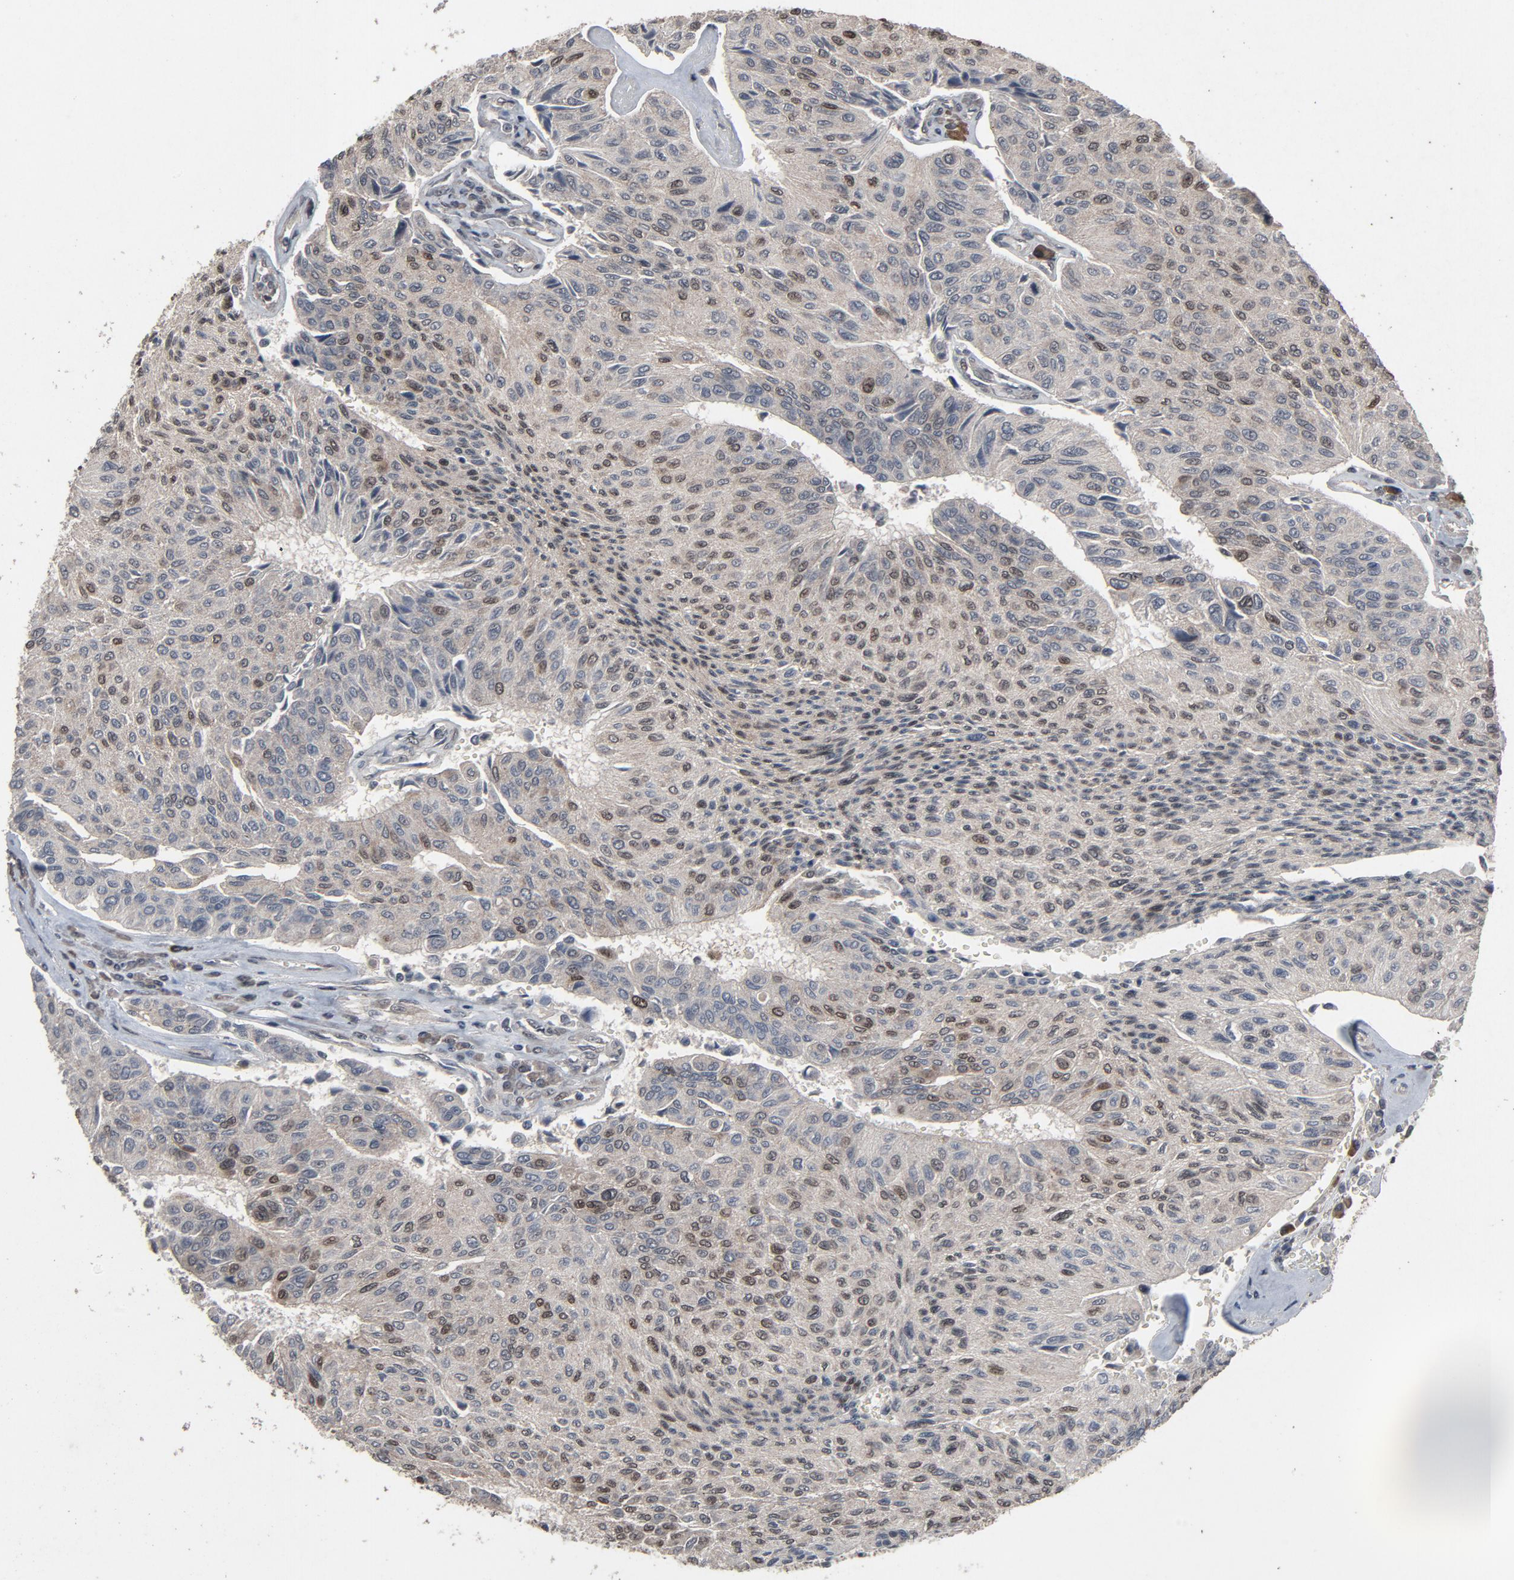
{"staining": {"intensity": "moderate", "quantity": "25%-75%", "location": "nuclear"}, "tissue": "urothelial cancer", "cell_type": "Tumor cells", "image_type": "cancer", "snomed": [{"axis": "morphology", "description": "Urothelial carcinoma, High grade"}, {"axis": "topography", "description": "Urinary bladder"}], "caption": "IHC image of human urothelial carcinoma (high-grade) stained for a protein (brown), which reveals medium levels of moderate nuclear expression in approximately 25%-75% of tumor cells.", "gene": "POM121", "patient": {"sex": "male", "age": 66}}